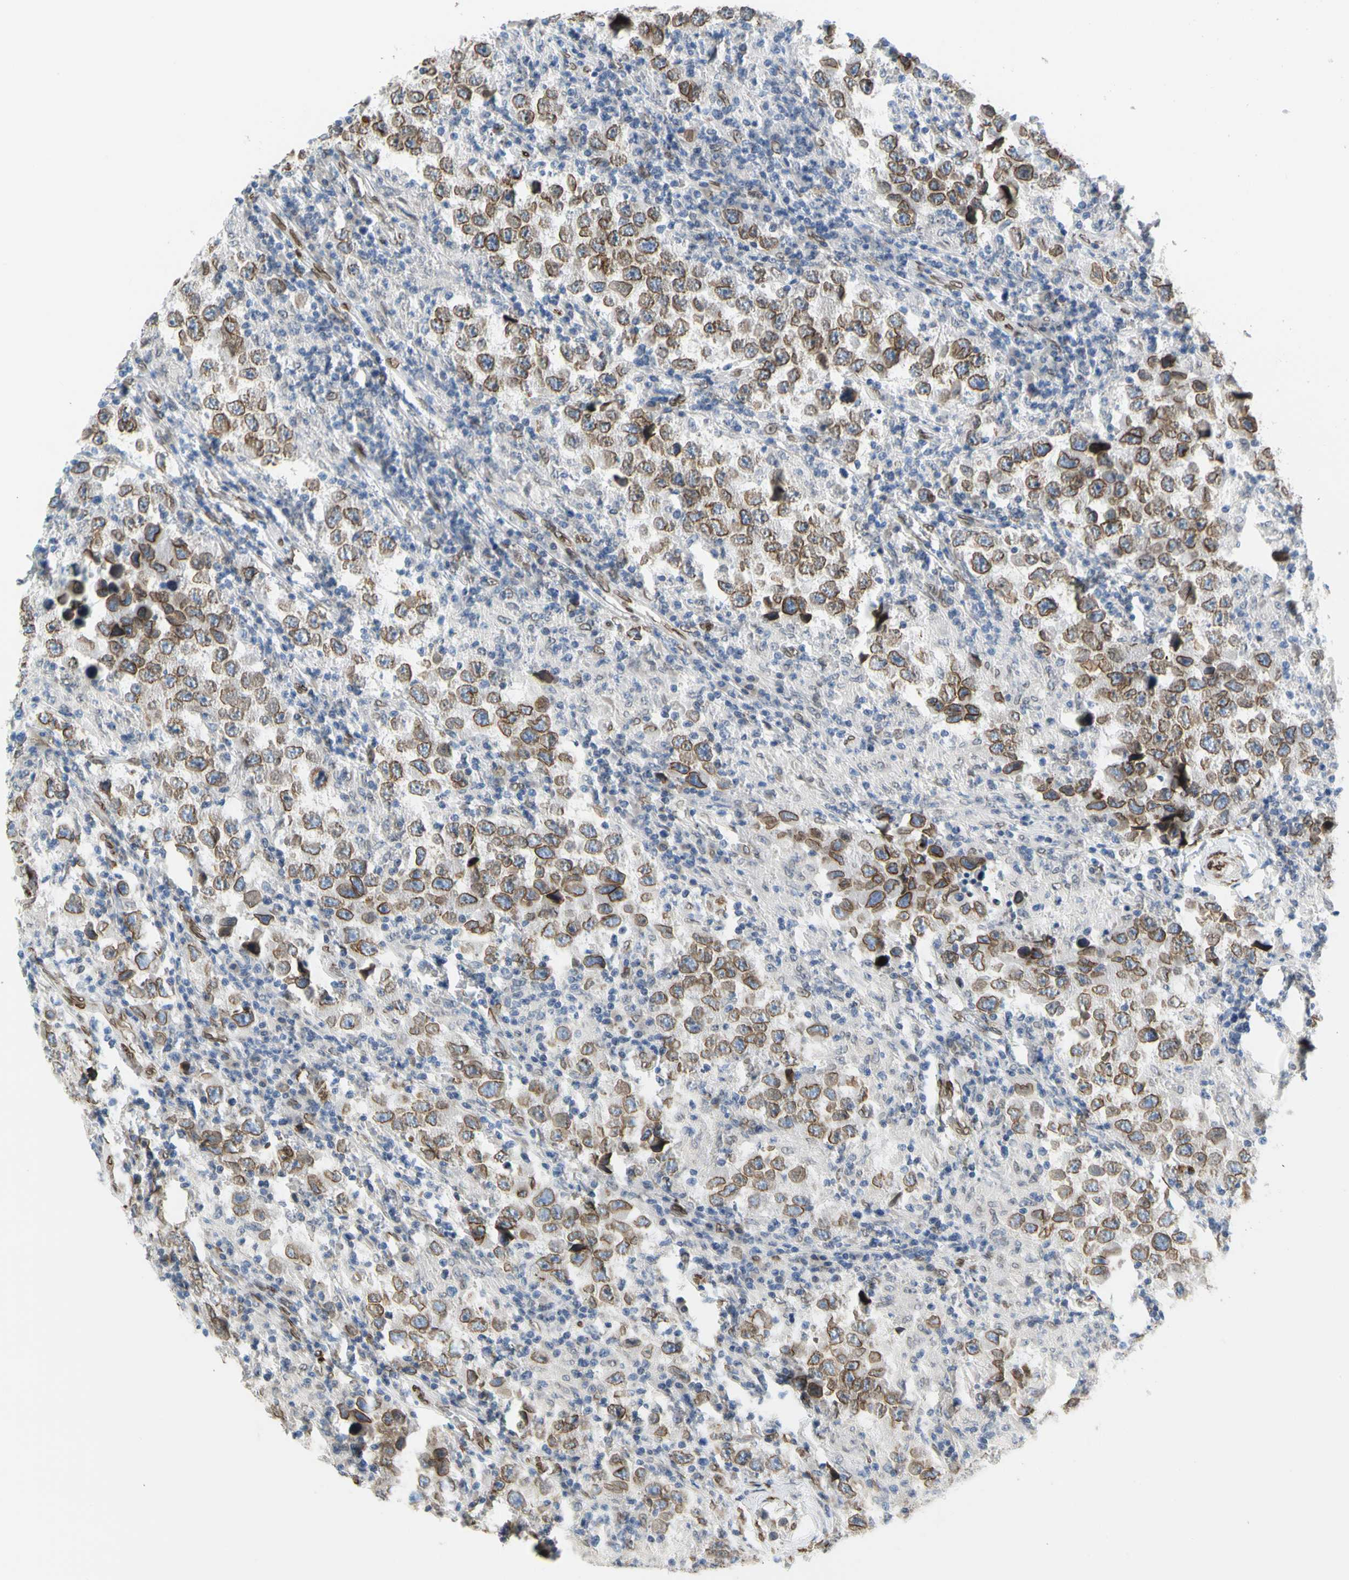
{"staining": {"intensity": "moderate", "quantity": ">75%", "location": "cytoplasmic/membranous,nuclear"}, "tissue": "testis cancer", "cell_type": "Tumor cells", "image_type": "cancer", "snomed": [{"axis": "morphology", "description": "Carcinoma, Embryonal, NOS"}, {"axis": "topography", "description": "Testis"}], "caption": "Tumor cells display moderate cytoplasmic/membranous and nuclear expression in about >75% of cells in testis cancer (embryonal carcinoma).", "gene": "SUN1", "patient": {"sex": "male", "age": 21}}